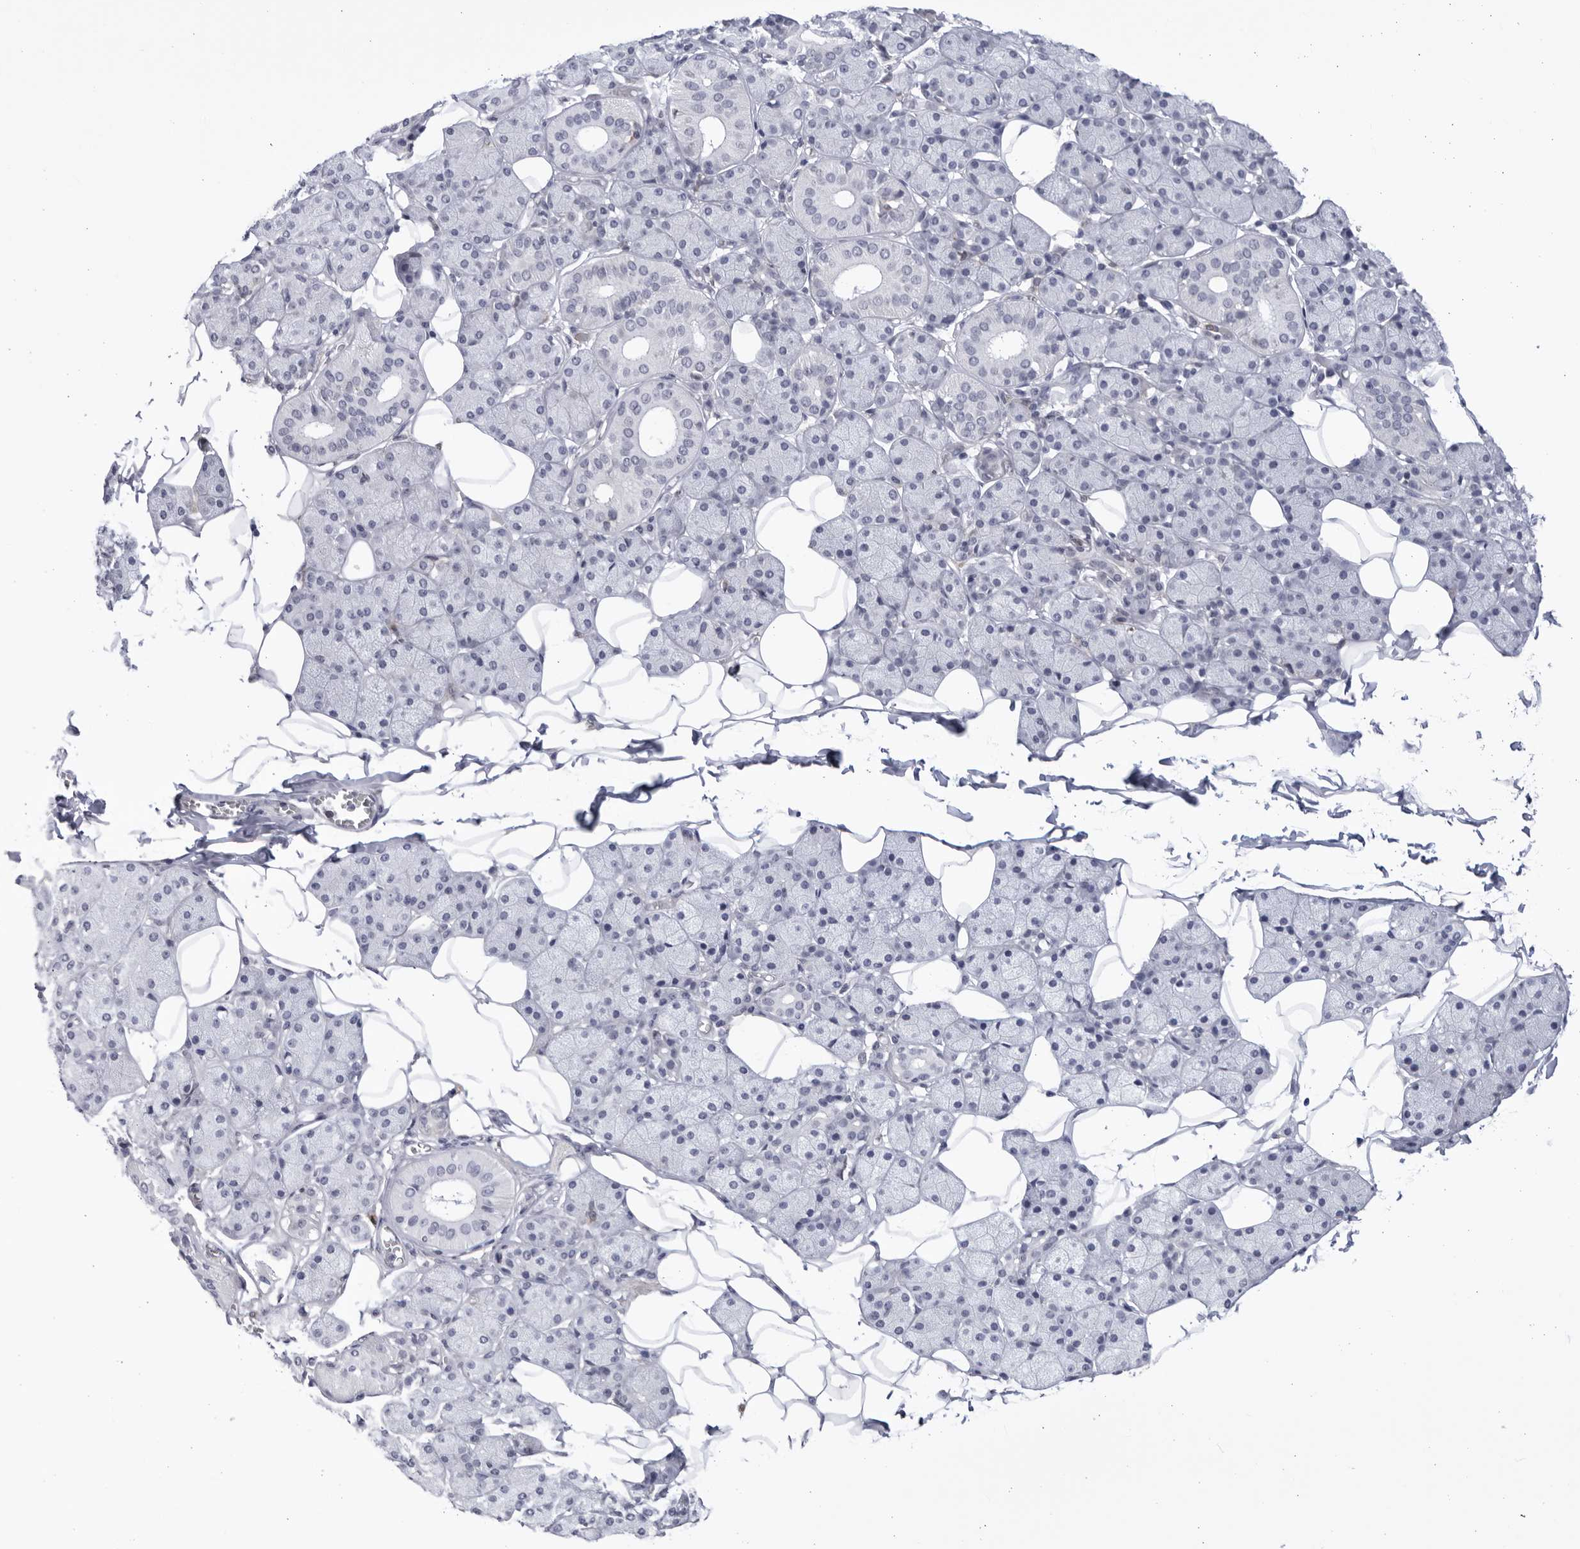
{"staining": {"intensity": "negative", "quantity": "none", "location": "none"}, "tissue": "salivary gland", "cell_type": "Glandular cells", "image_type": "normal", "snomed": [{"axis": "morphology", "description": "Normal tissue, NOS"}, {"axis": "topography", "description": "Salivary gland"}], "caption": "Immunohistochemical staining of unremarkable human salivary gland shows no significant positivity in glandular cells.", "gene": "BMP2K", "patient": {"sex": "female", "age": 33}}